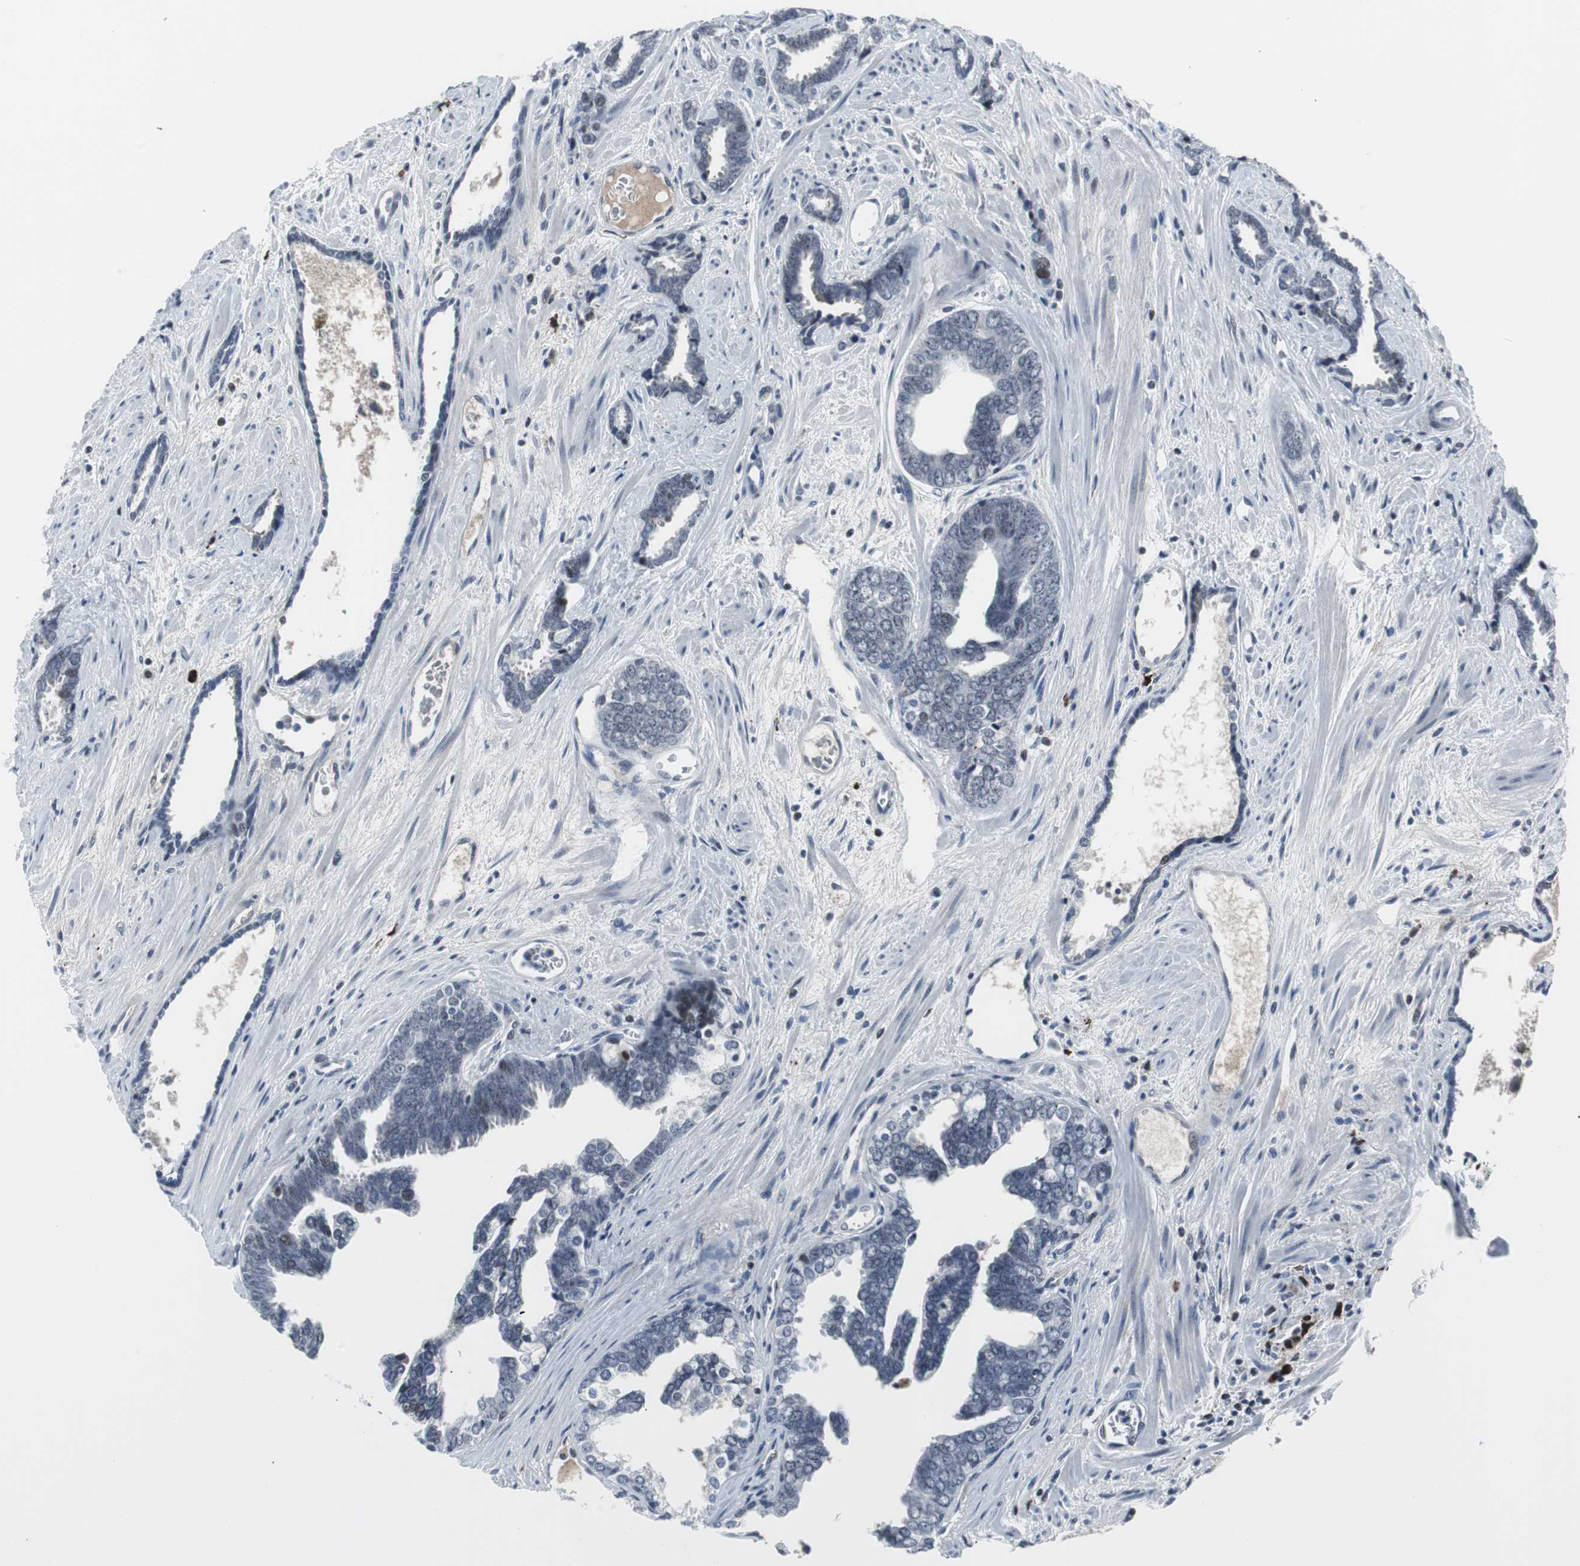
{"staining": {"intensity": "negative", "quantity": "none", "location": "none"}, "tissue": "prostate cancer", "cell_type": "Tumor cells", "image_type": "cancer", "snomed": [{"axis": "morphology", "description": "Adenocarcinoma, High grade"}, {"axis": "topography", "description": "Prostate"}], "caption": "Tumor cells show no significant positivity in prostate cancer. The staining is performed using DAB brown chromogen with nuclei counter-stained in using hematoxylin.", "gene": "DOK1", "patient": {"sex": "male", "age": 67}}